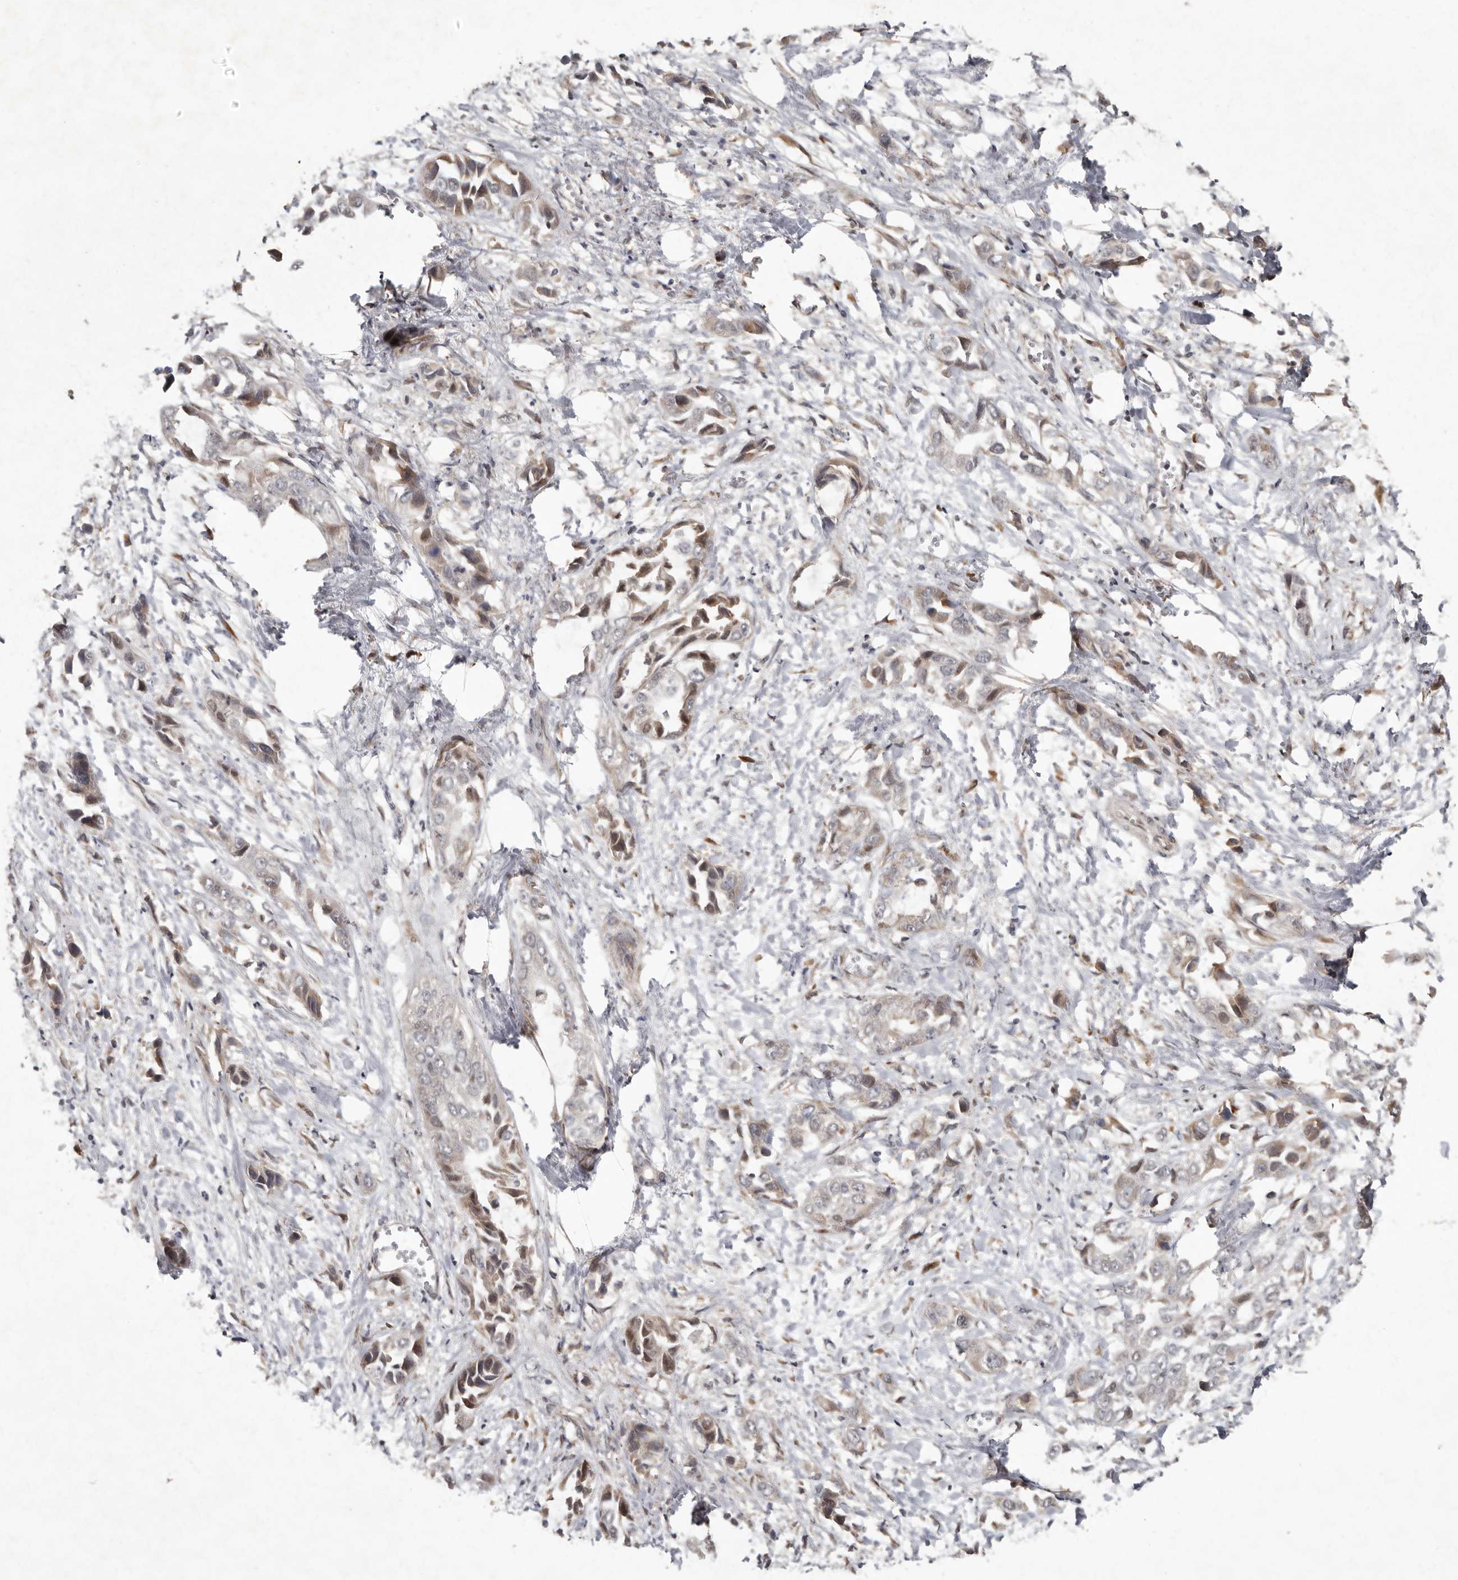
{"staining": {"intensity": "weak", "quantity": "25%-75%", "location": "cytoplasmic/membranous"}, "tissue": "liver cancer", "cell_type": "Tumor cells", "image_type": "cancer", "snomed": [{"axis": "morphology", "description": "Cholangiocarcinoma"}, {"axis": "topography", "description": "Liver"}], "caption": "IHC (DAB) staining of liver cancer (cholangiocarcinoma) displays weak cytoplasmic/membranous protein staining in about 25%-75% of tumor cells.", "gene": "LRGUK", "patient": {"sex": "female", "age": 52}}